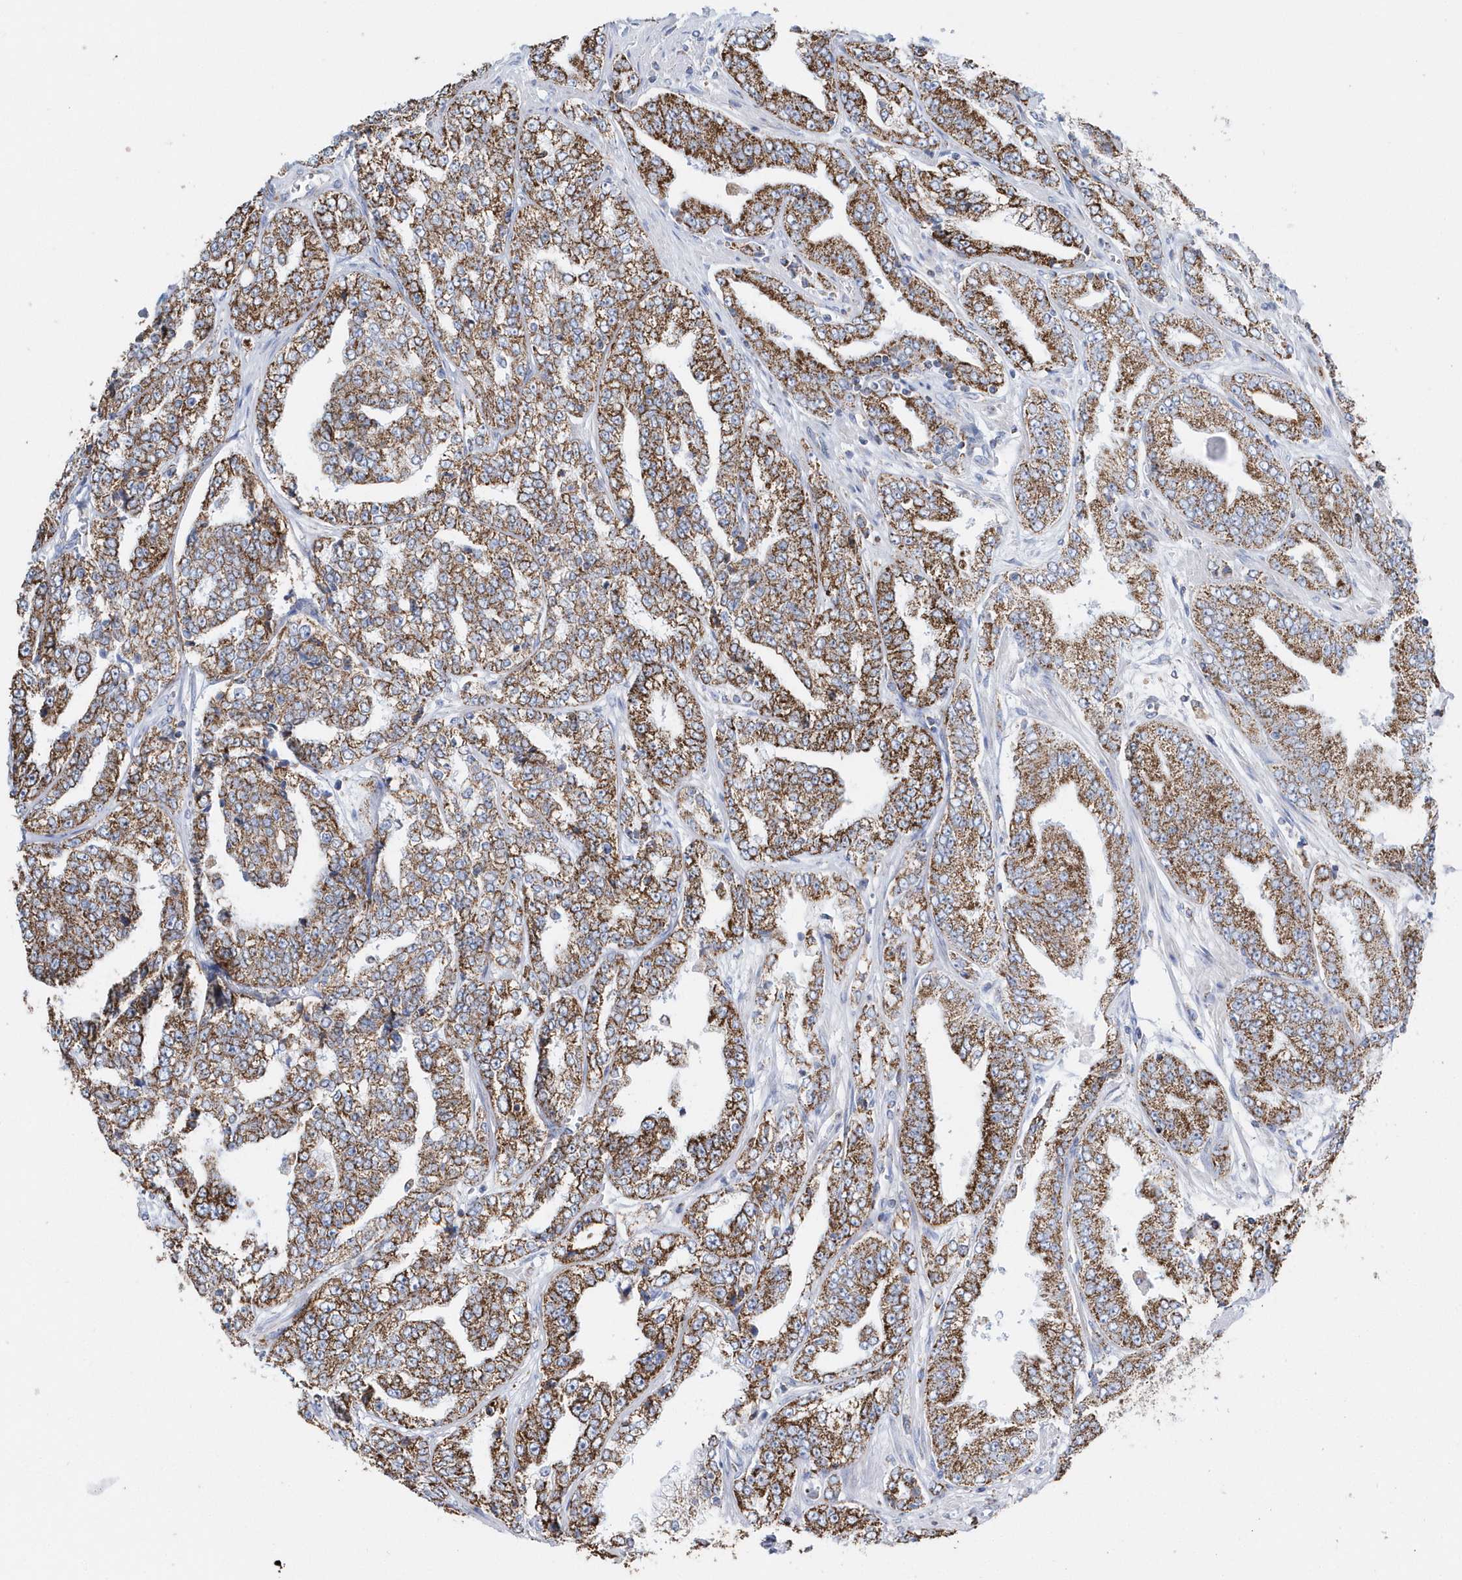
{"staining": {"intensity": "strong", "quantity": ">75%", "location": "cytoplasmic/membranous"}, "tissue": "prostate cancer", "cell_type": "Tumor cells", "image_type": "cancer", "snomed": [{"axis": "morphology", "description": "Adenocarcinoma, High grade"}, {"axis": "topography", "description": "Prostate"}], "caption": "Prostate cancer stained with a protein marker shows strong staining in tumor cells.", "gene": "TMCO6", "patient": {"sex": "male", "age": 71}}